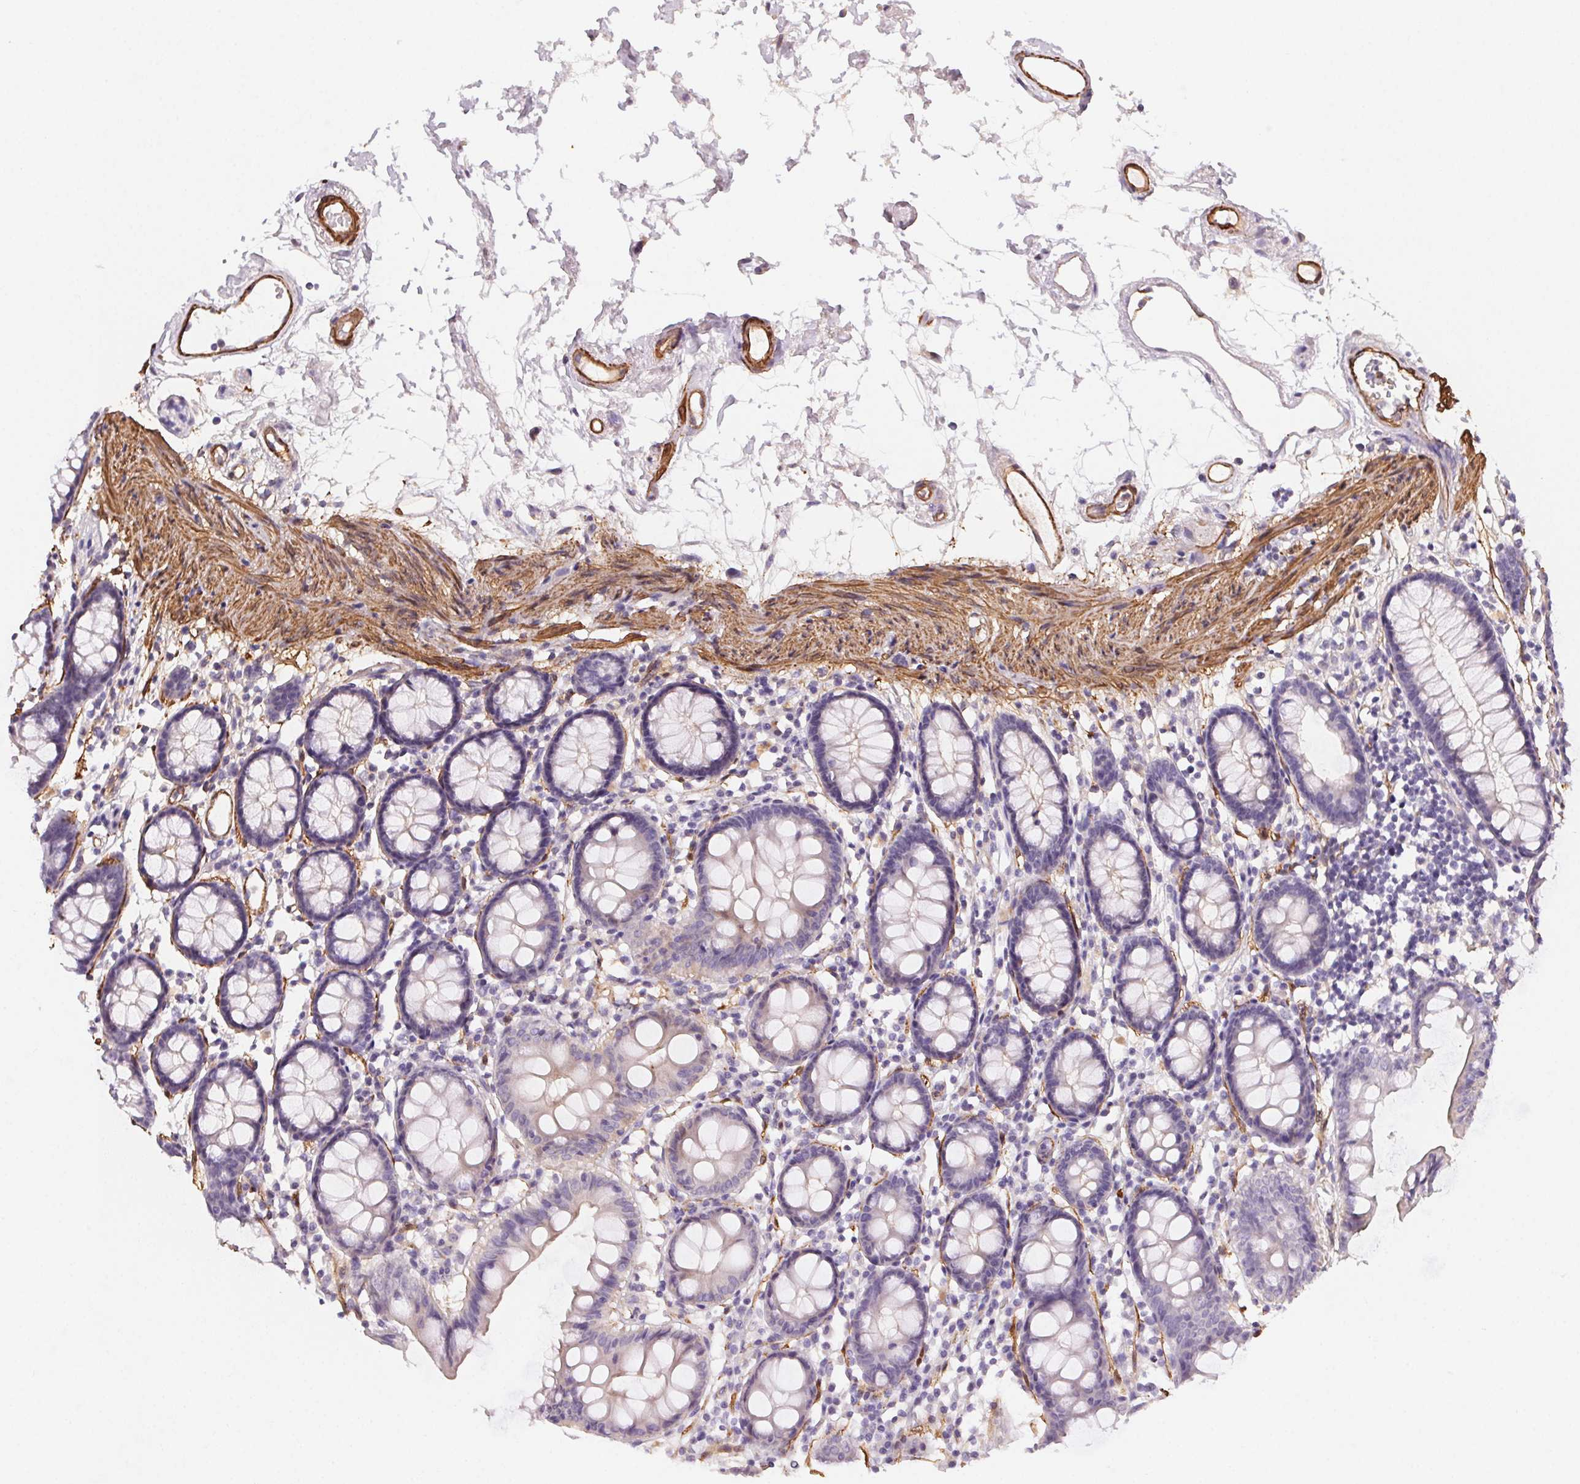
{"staining": {"intensity": "moderate", "quantity": "25%-75%", "location": "cytoplasmic/membranous"}, "tissue": "colon", "cell_type": "Endothelial cells", "image_type": "normal", "snomed": [{"axis": "morphology", "description": "Normal tissue, NOS"}, {"axis": "topography", "description": "Colon"}], "caption": "Immunohistochemical staining of unremarkable human colon demonstrates medium levels of moderate cytoplasmic/membranous expression in about 25%-75% of endothelial cells.", "gene": "GPX8", "patient": {"sex": "female", "age": 84}}